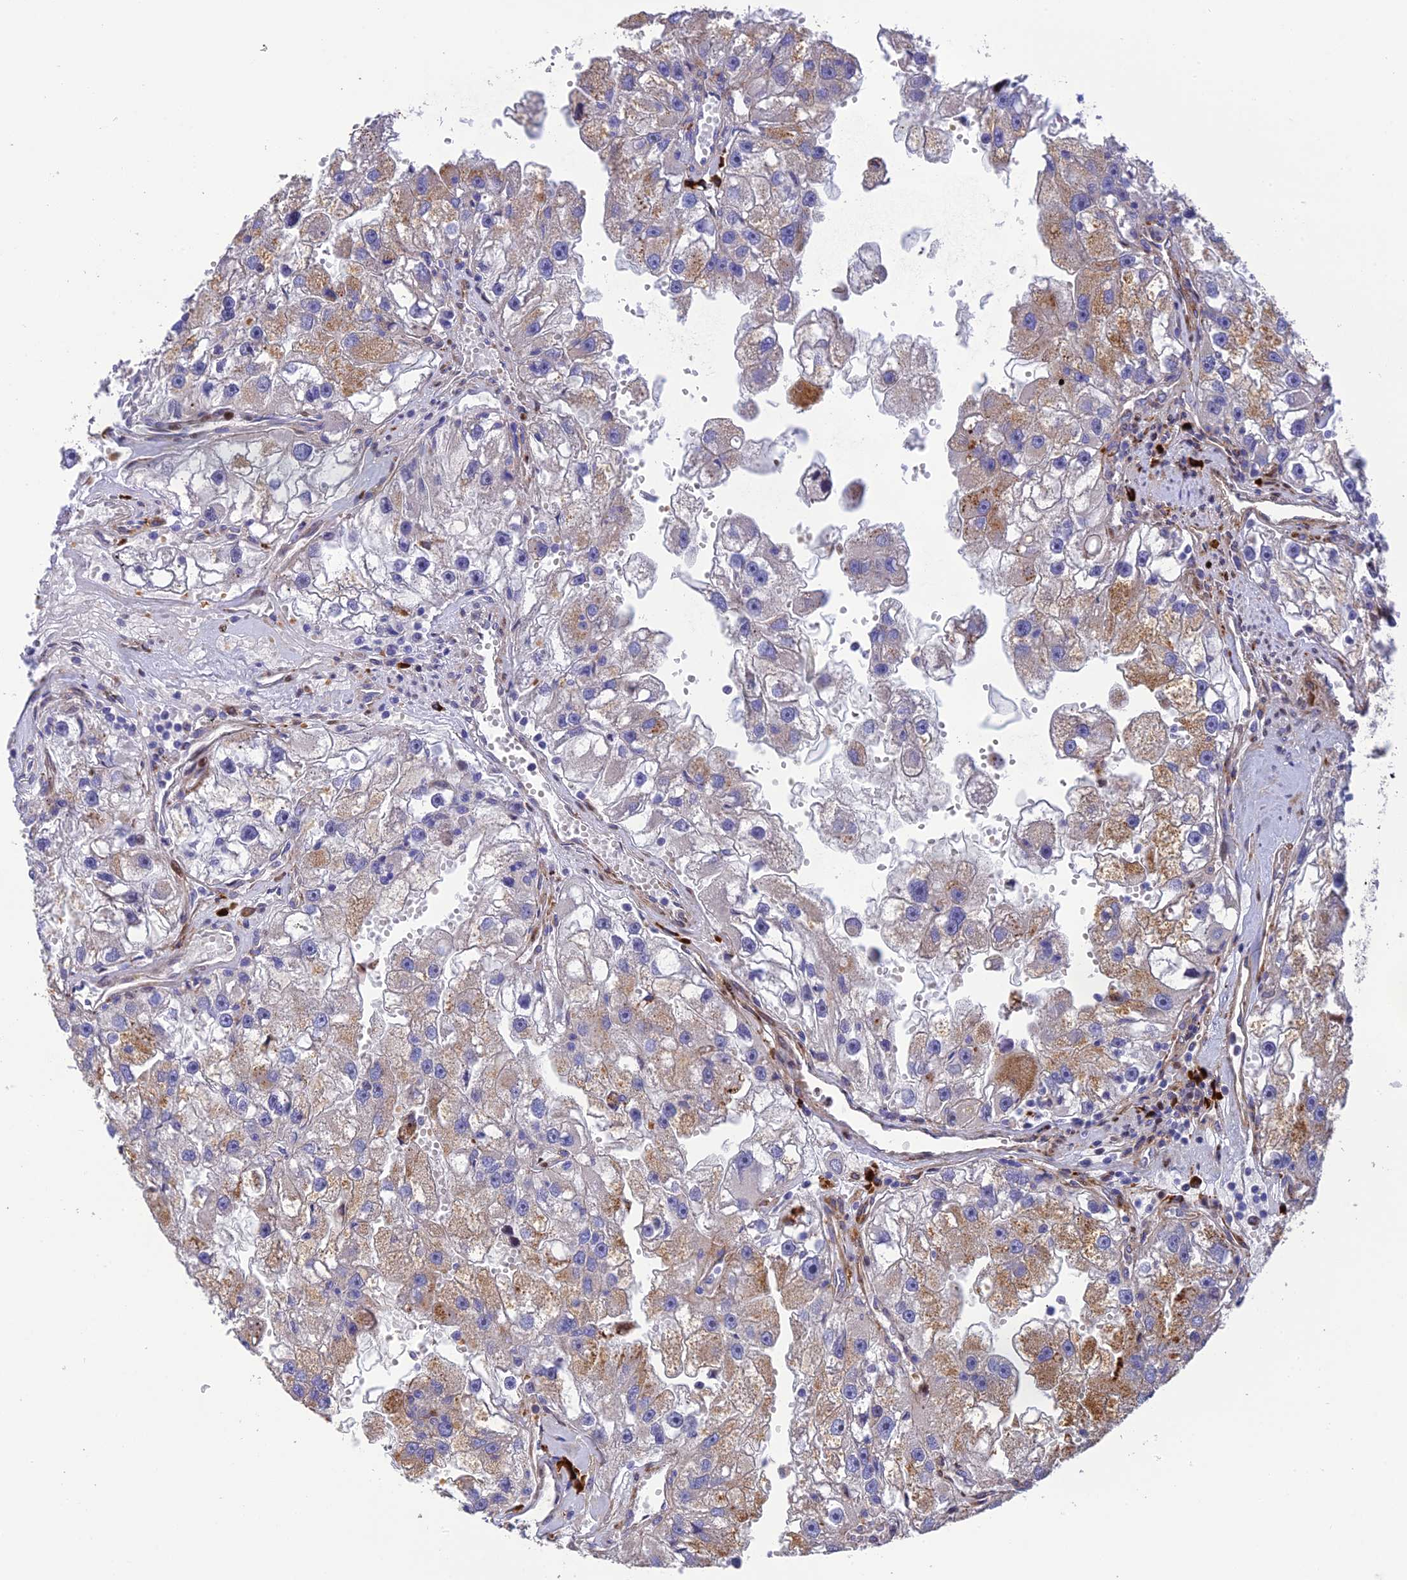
{"staining": {"intensity": "moderate", "quantity": "25%-75%", "location": "cytoplasmic/membranous"}, "tissue": "renal cancer", "cell_type": "Tumor cells", "image_type": "cancer", "snomed": [{"axis": "morphology", "description": "Adenocarcinoma, NOS"}, {"axis": "topography", "description": "Kidney"}], "caption": "Immunohistochemistry (DAB) staining of human renal adenocarcinoma exhibits moderate cytoplasmic/membranous protein expression in approximately 25%-75% of tumor cells.", "gene": "CPSF4L", "patient": {"sex": "male", "age": 63}}